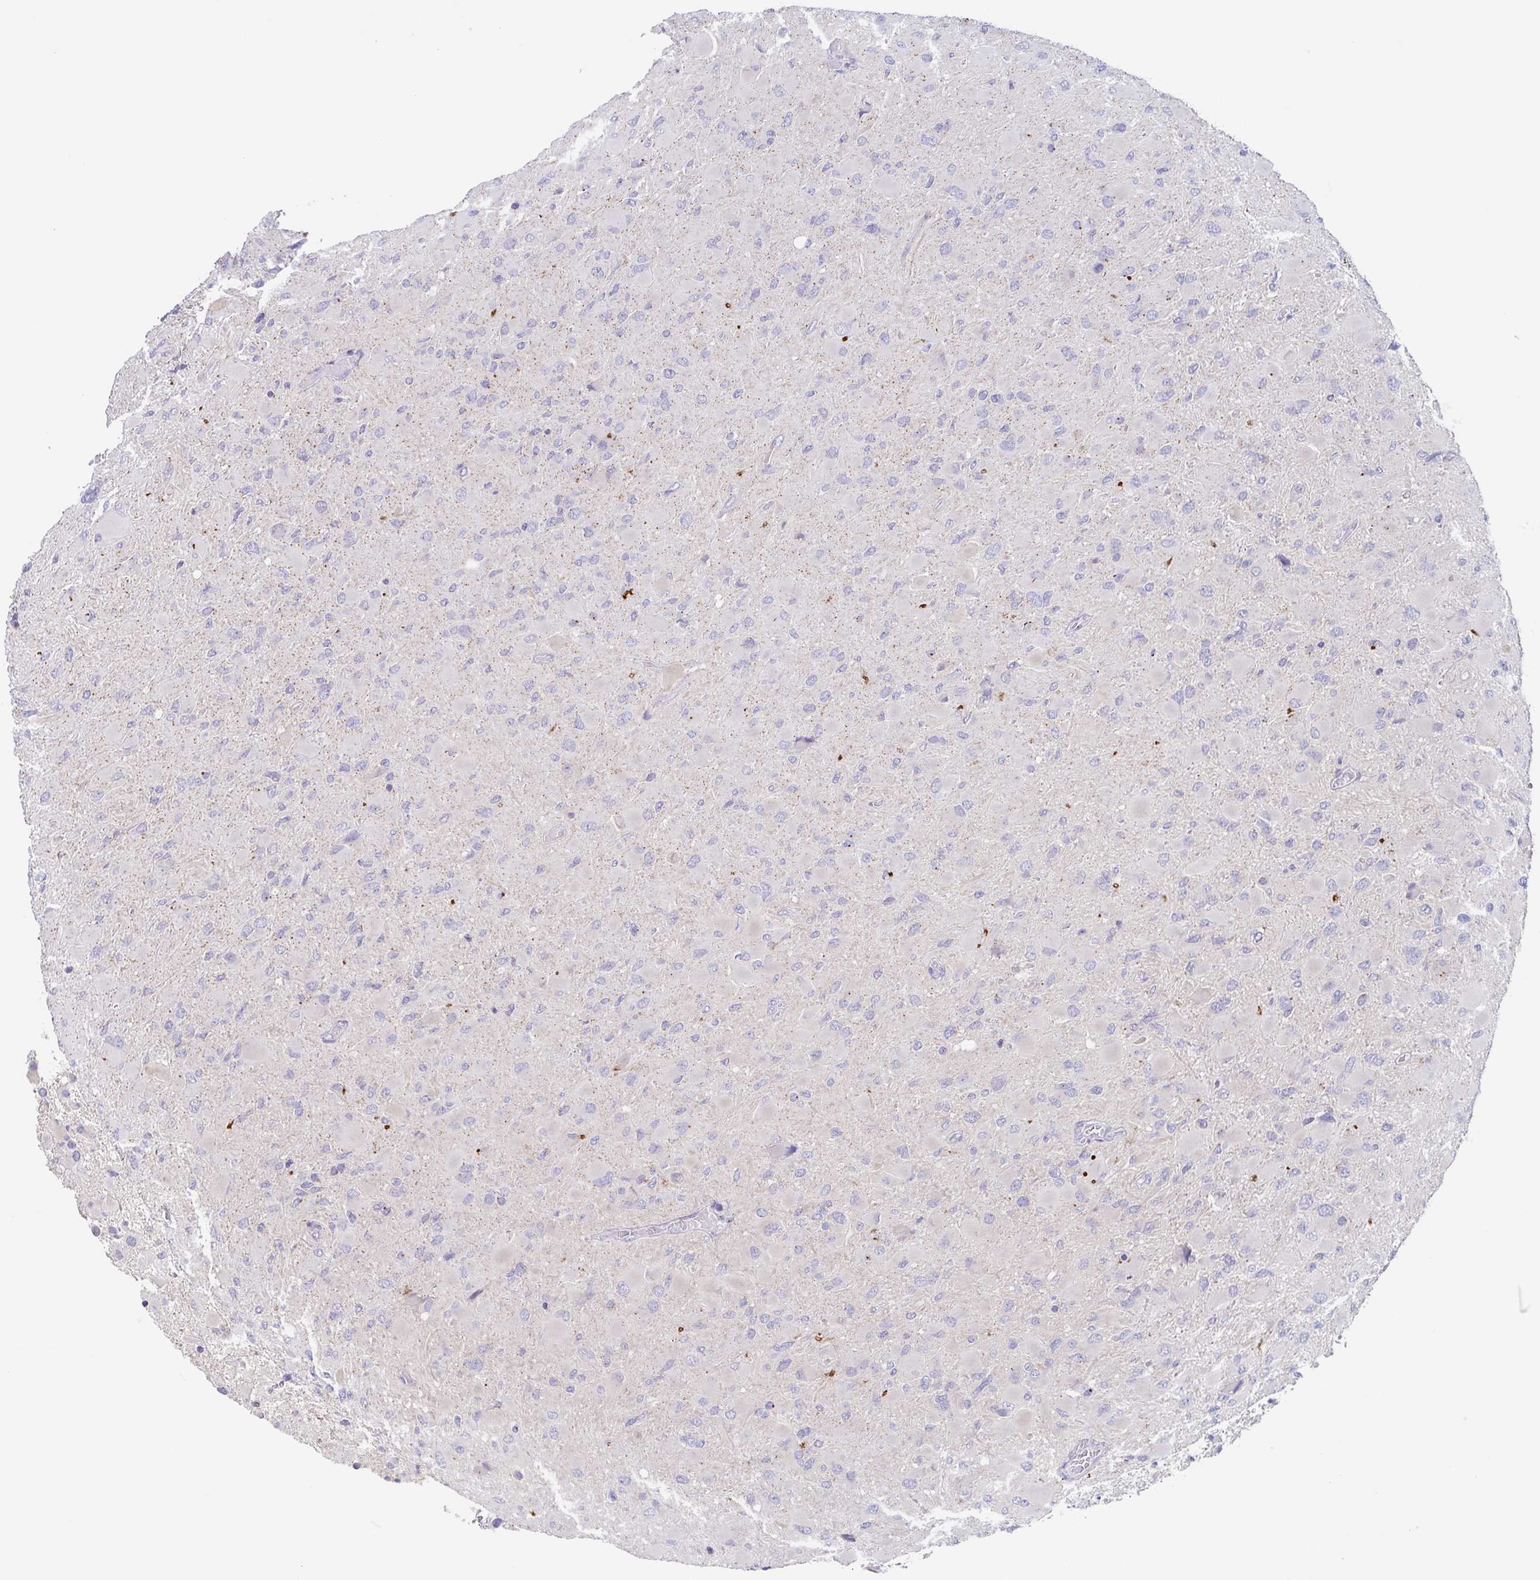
{"staining": {"intensity": "weak", "quantity": "<25%", "location": "cytoplasmic/membranous"}, "tissue": "glioma", "cell_type": "Tumor cells", "image_type": "cancer", "snomed": [{"axis": "morphology", "description": "Glioma, malignant, High grade"}, {"axis": "topography", "description": "Cerebral cortex"}], "caption": "Immunohistochemical staining of malignant glioma (high-grade) displays no significant positivity in tumor cells.", "gene": "CHMP5", "patient": {"sex": "female", "age": 36}}